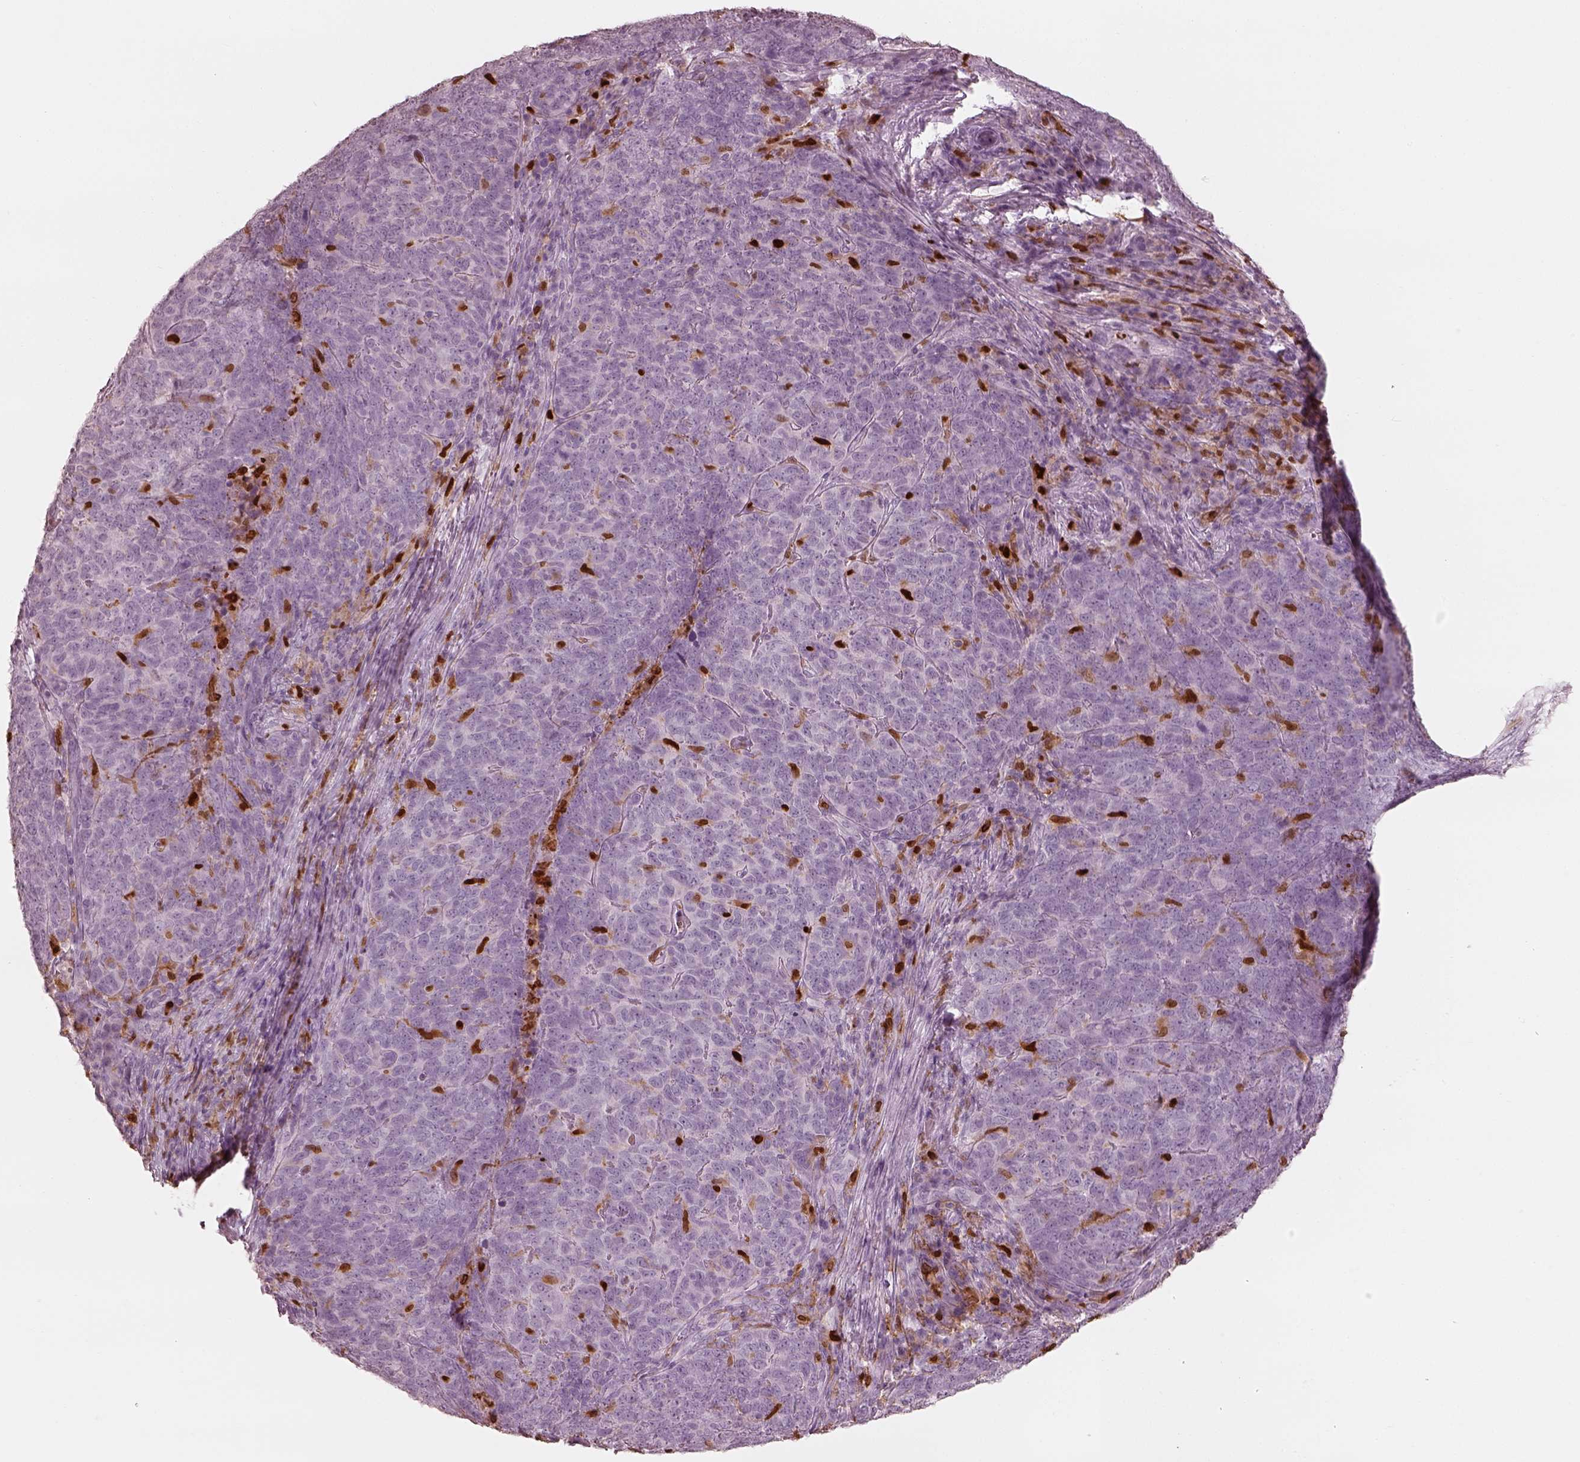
{"staining": {"intensity": "negative", "quantity": "none", "location": "none"}, "tissue": "skin cancer", "cell_type": "Tumor cells", "image_type": "cancer", "snomed": [{"axis": "morphology", "description": "Squamous cell carcinoma, NOS"}, {"axis": "topography", "description": "Skin"}, {"axis": "topography", "description": "Anal"}], "caption": "Protein analysis of skin cancer (squamous cell carcinoma) shows no significant expression in tumor cells.", "gene": "ALOX5", "patient": {"sex": "female", "age": 51}}